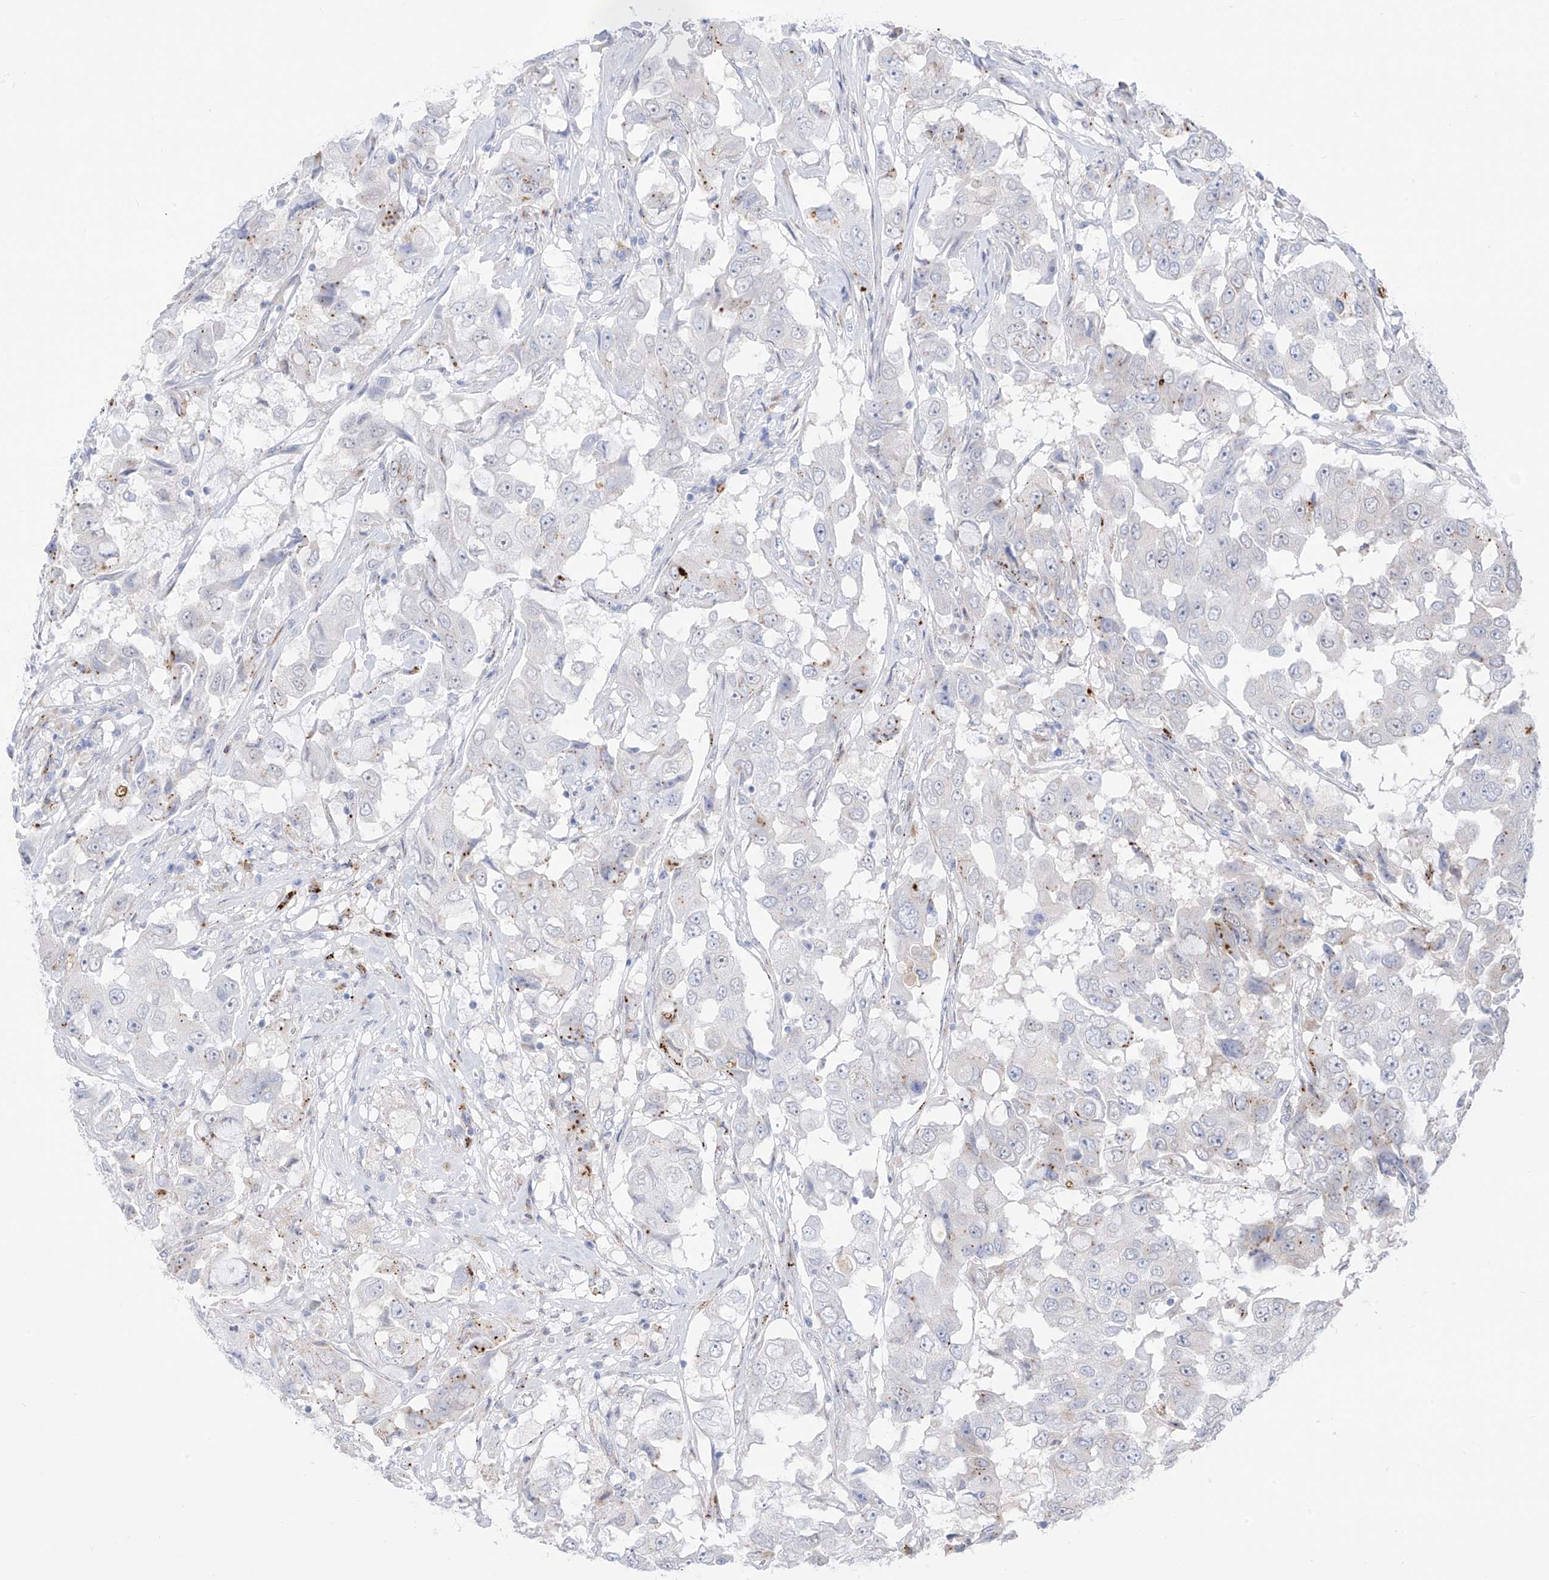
{"staining": {"intensity": "negative", "quantity": "none", "location": "none"}, "tissue": "breast cancer", "cell_type": "Tumor cells", "image_type": "cancer", "snomed": [{"axis": "morphology", "description": "Duct carcinoma"}, {"axis": "topography", "description": "Breast"}], "caption": "Breast infiltrating ductal carcinoma stained for a protein using immunohistochemistry (IHC) displays no expression tumor cells.", "gene": "PSPH", "patient": {"sex": "female", "age": 27}}